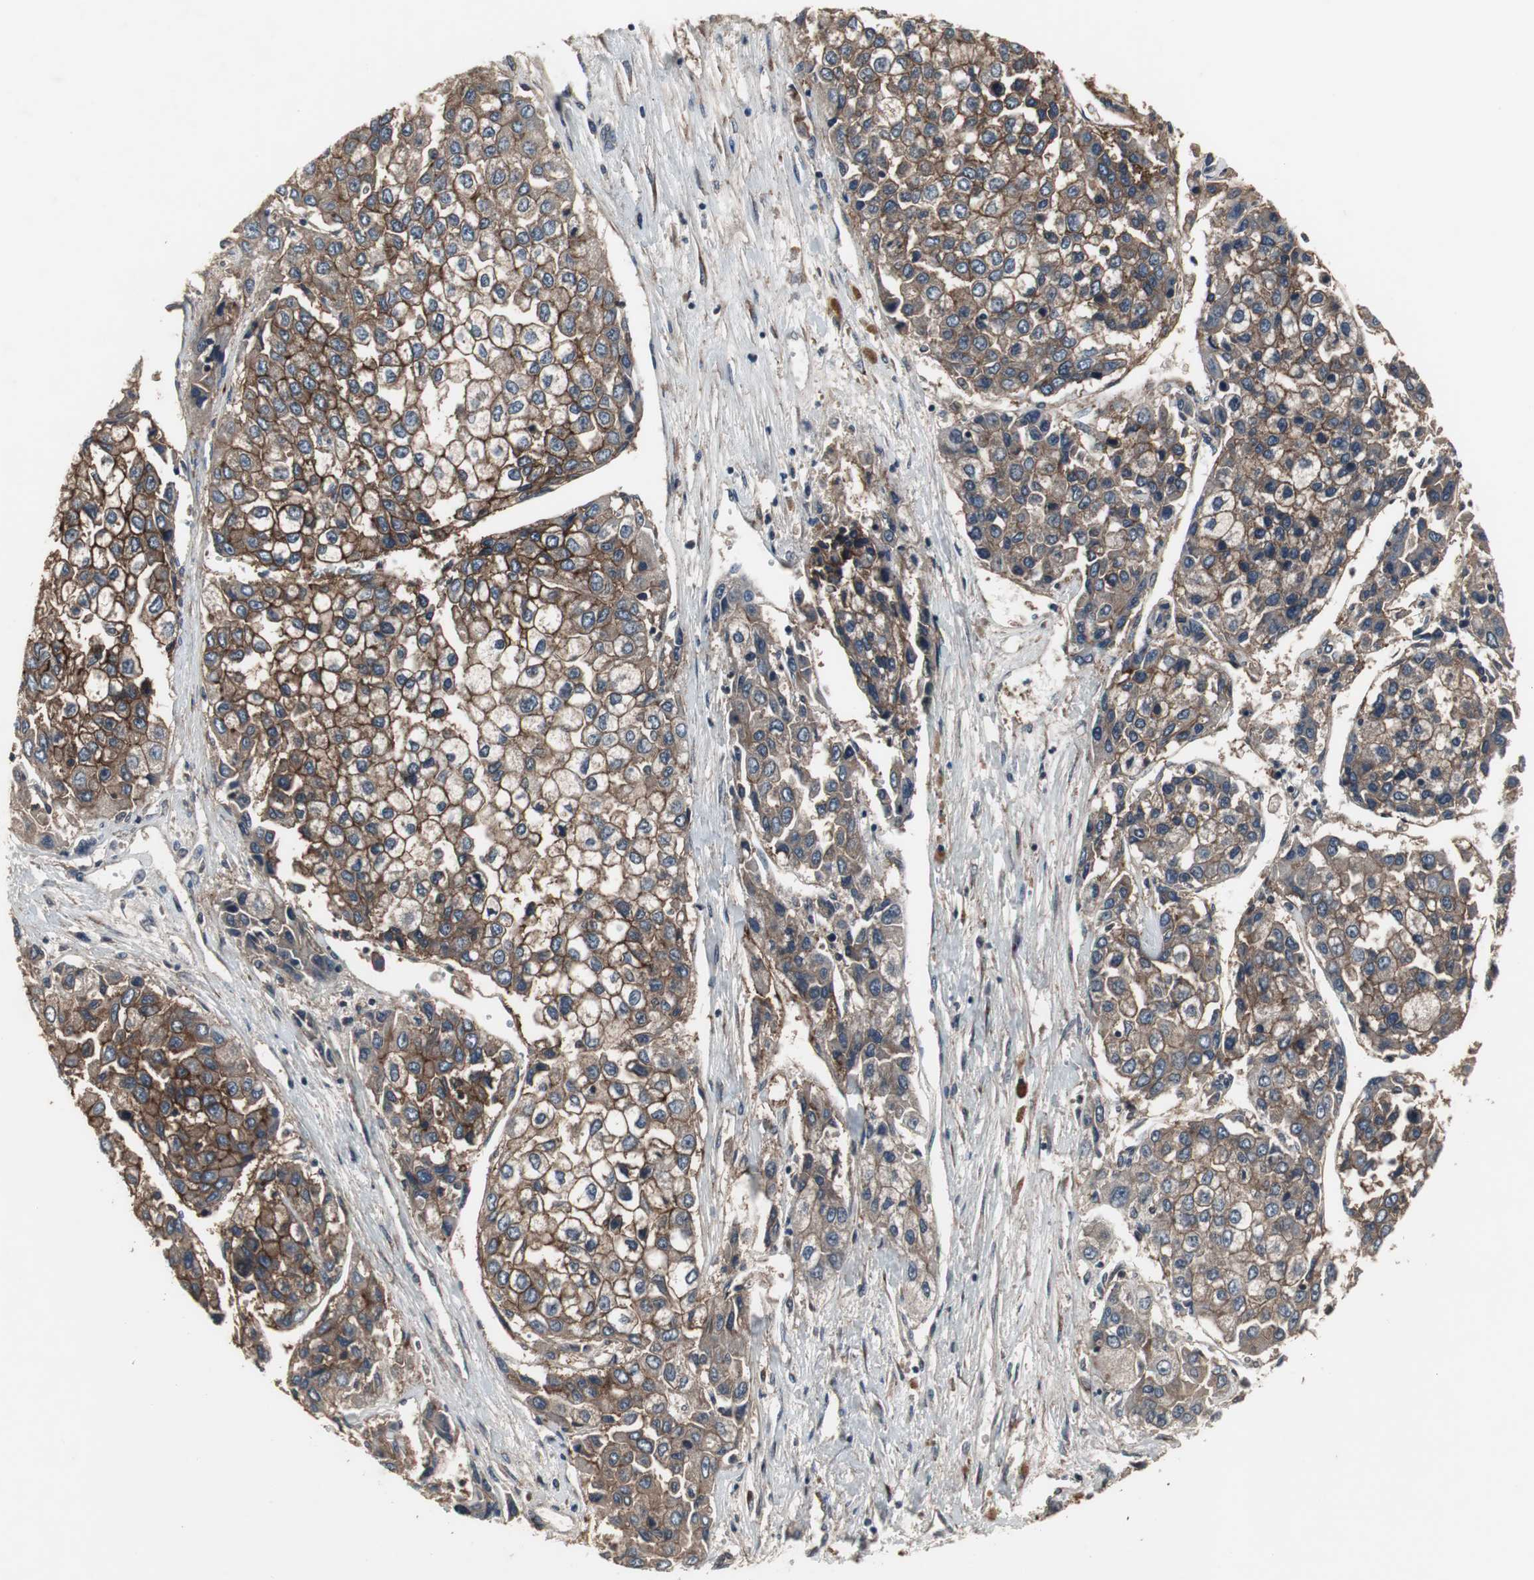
{"staining": {"intensity": "moderate", "quantity": ">75%", "location": "cytoplasmic/membranous"}, "tissue": "liver cancer", "cell_type": "Tumor cells", "image_type": "cancer", "snomed": [{"axis": "morphology", "description": "Carcinoma, Hepatocellular, NOS"}, {"axis": "topography", "description": "Liver"}], "caption": "A brown stain highlights moderate cytoplasmic/membranous positivity of a protein in liver cancer (hepatocellular carcinoma) tumor cells. The staining was performed using DAB to visualize the protein expression in brown, while the nuclei were stained in blue with hematoxylin (Magnification: 20x).", "gene": "ATP2B2", "patient": {"sex": "female", "age": 66}}